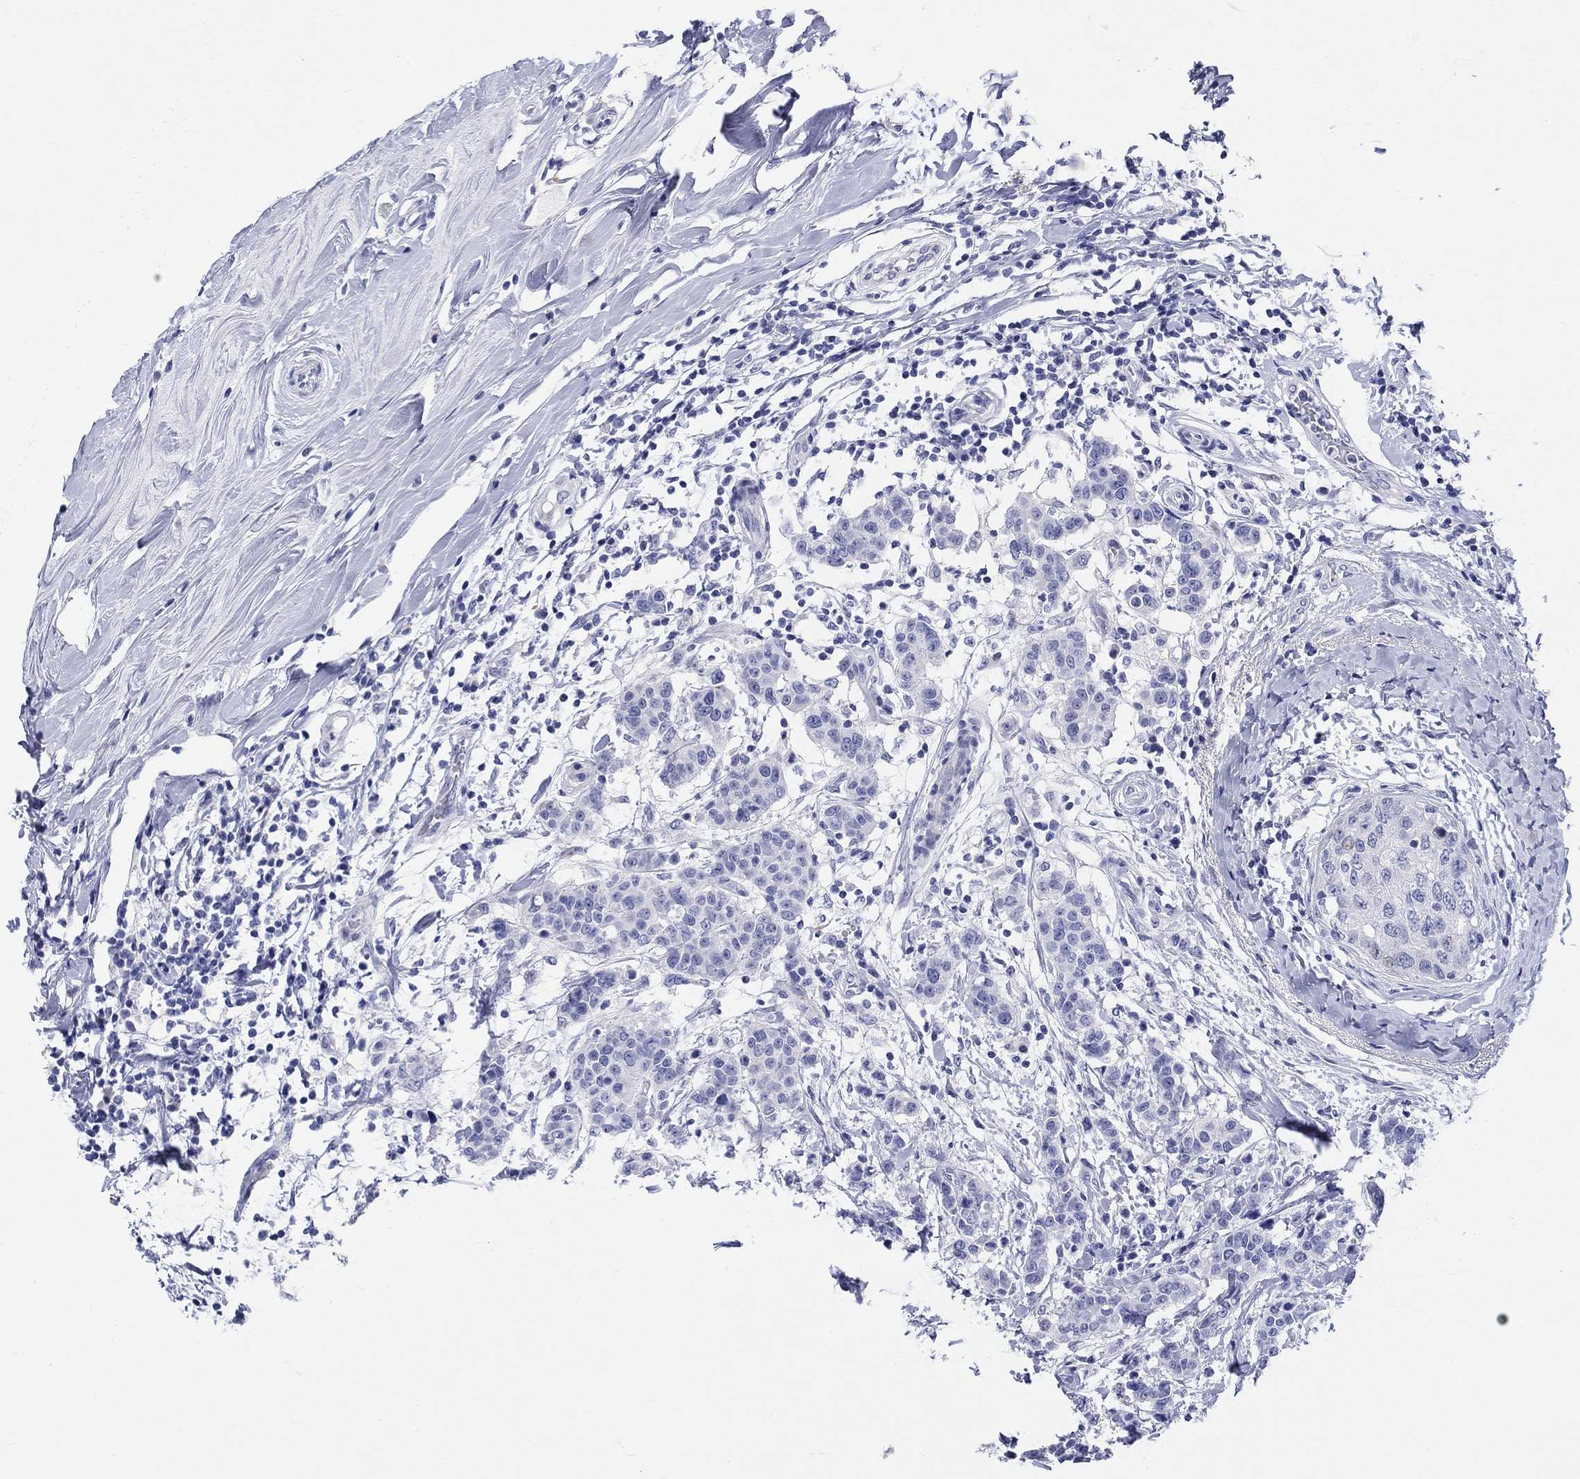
{"staining": {"intensity": "negative", "quantity": "none", "location": "none"}, "tissue": "breast cancer", "cell_type": "Tumor cells", "image_type": "cancer", "snomed": [{"axis": "morphology", "description": "Duct carcinoma"}, {"axis": "topography", "description": "Breast"}], "caption": "This is an IHC photomicrograph of human breast cancer. There is no expression in tumor cells.", "gene": "CRYGS", "patient": {"sex": "female", "age": 27}}